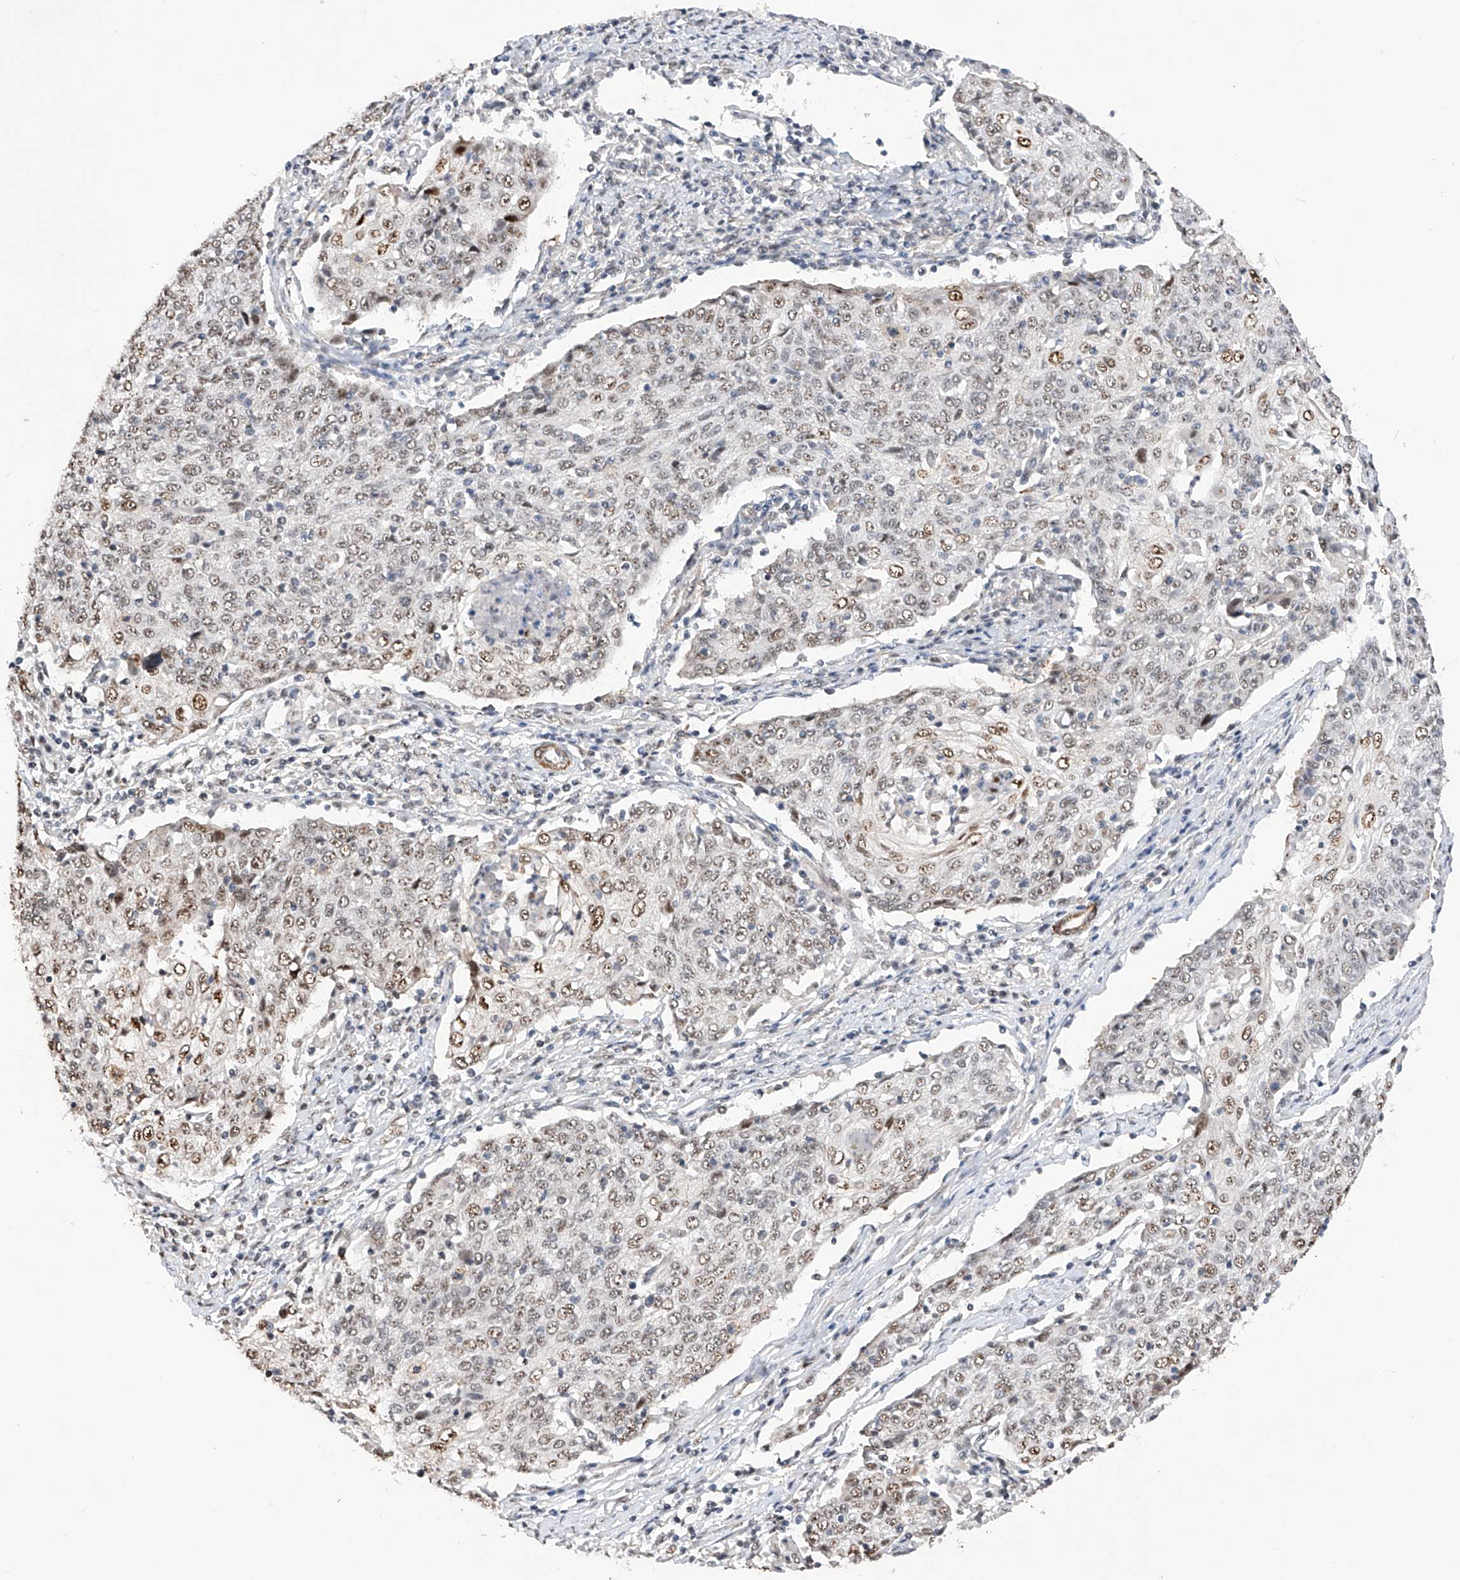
{"staining": {"intensity": "moderate", "quantity": "25%-75%", "location": "nuclear"}, "tissue": "cervical cancer", "cell_type": "Tumor cells", "image_type": "cancer", "snomed": [{"axis": "morphology", "description": "Squamous cell carcinoma, NOS"}, {"axis": "topography", "description": "Cervix"}], "caption": "A brown stain shows moderate nuclear staining of a protein in human cervical squamous cell carcinoma tumor cells. (DAB IHC, brown staining for protein, blue staining for nuclei).", "gene": "NFATC4", "patient": {"sex": "female", "age": 48}}